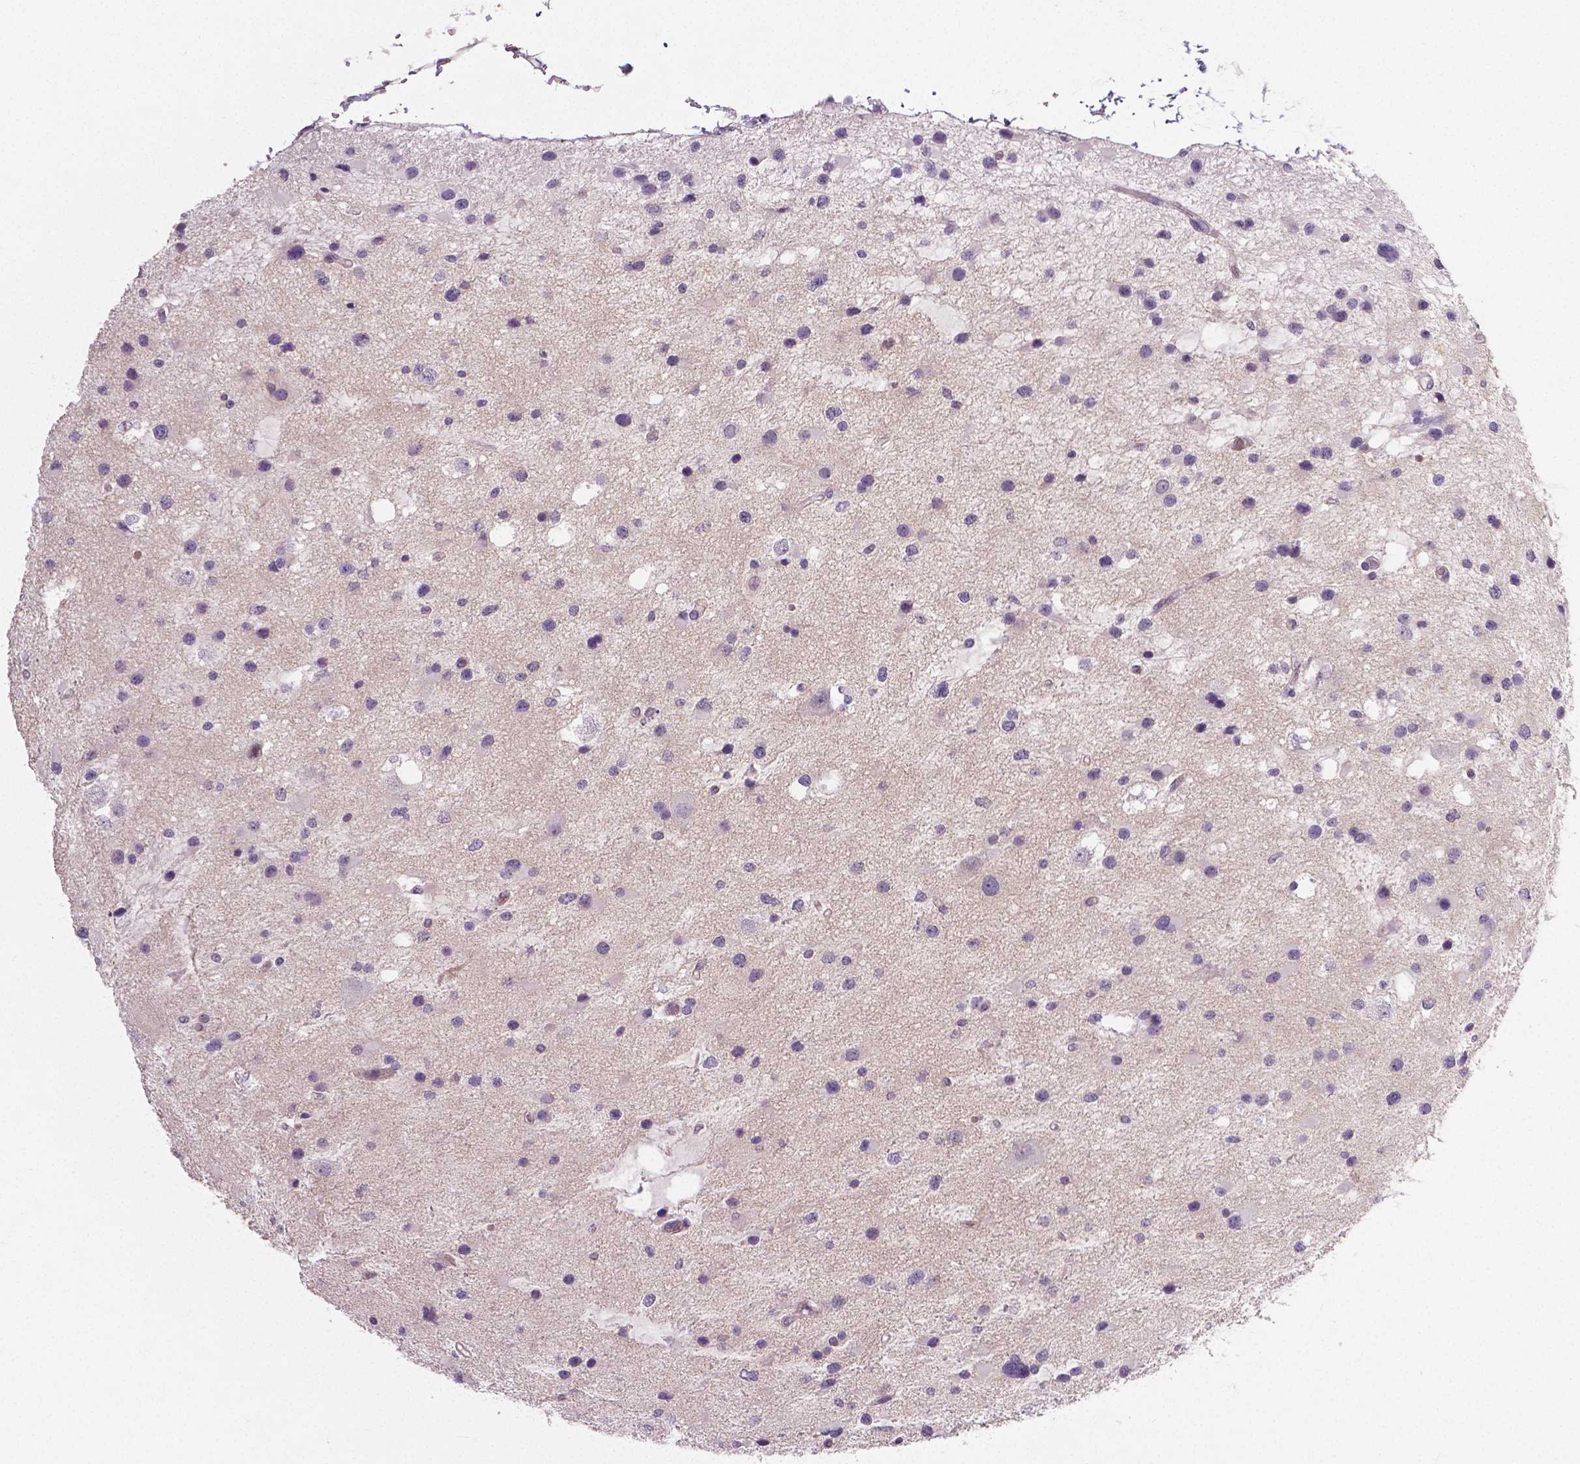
{"staining": {"intensity": "negative", "quantity": "none", "location": "none"}, "tissue": "glioma", "cell_type": "Tumor cells", "image_type": "cancer", "snomed": [{"axis": "morphology", "description": "Glioma, malignant, Low grade"}, {"axis": "topography", "description": "Brain"}], "caption": "There is no significant positivity in tumor cells of malignant glioma (low-grade).", "gene": "FLT1", "patient": {"sex": "female", "age": 32}}